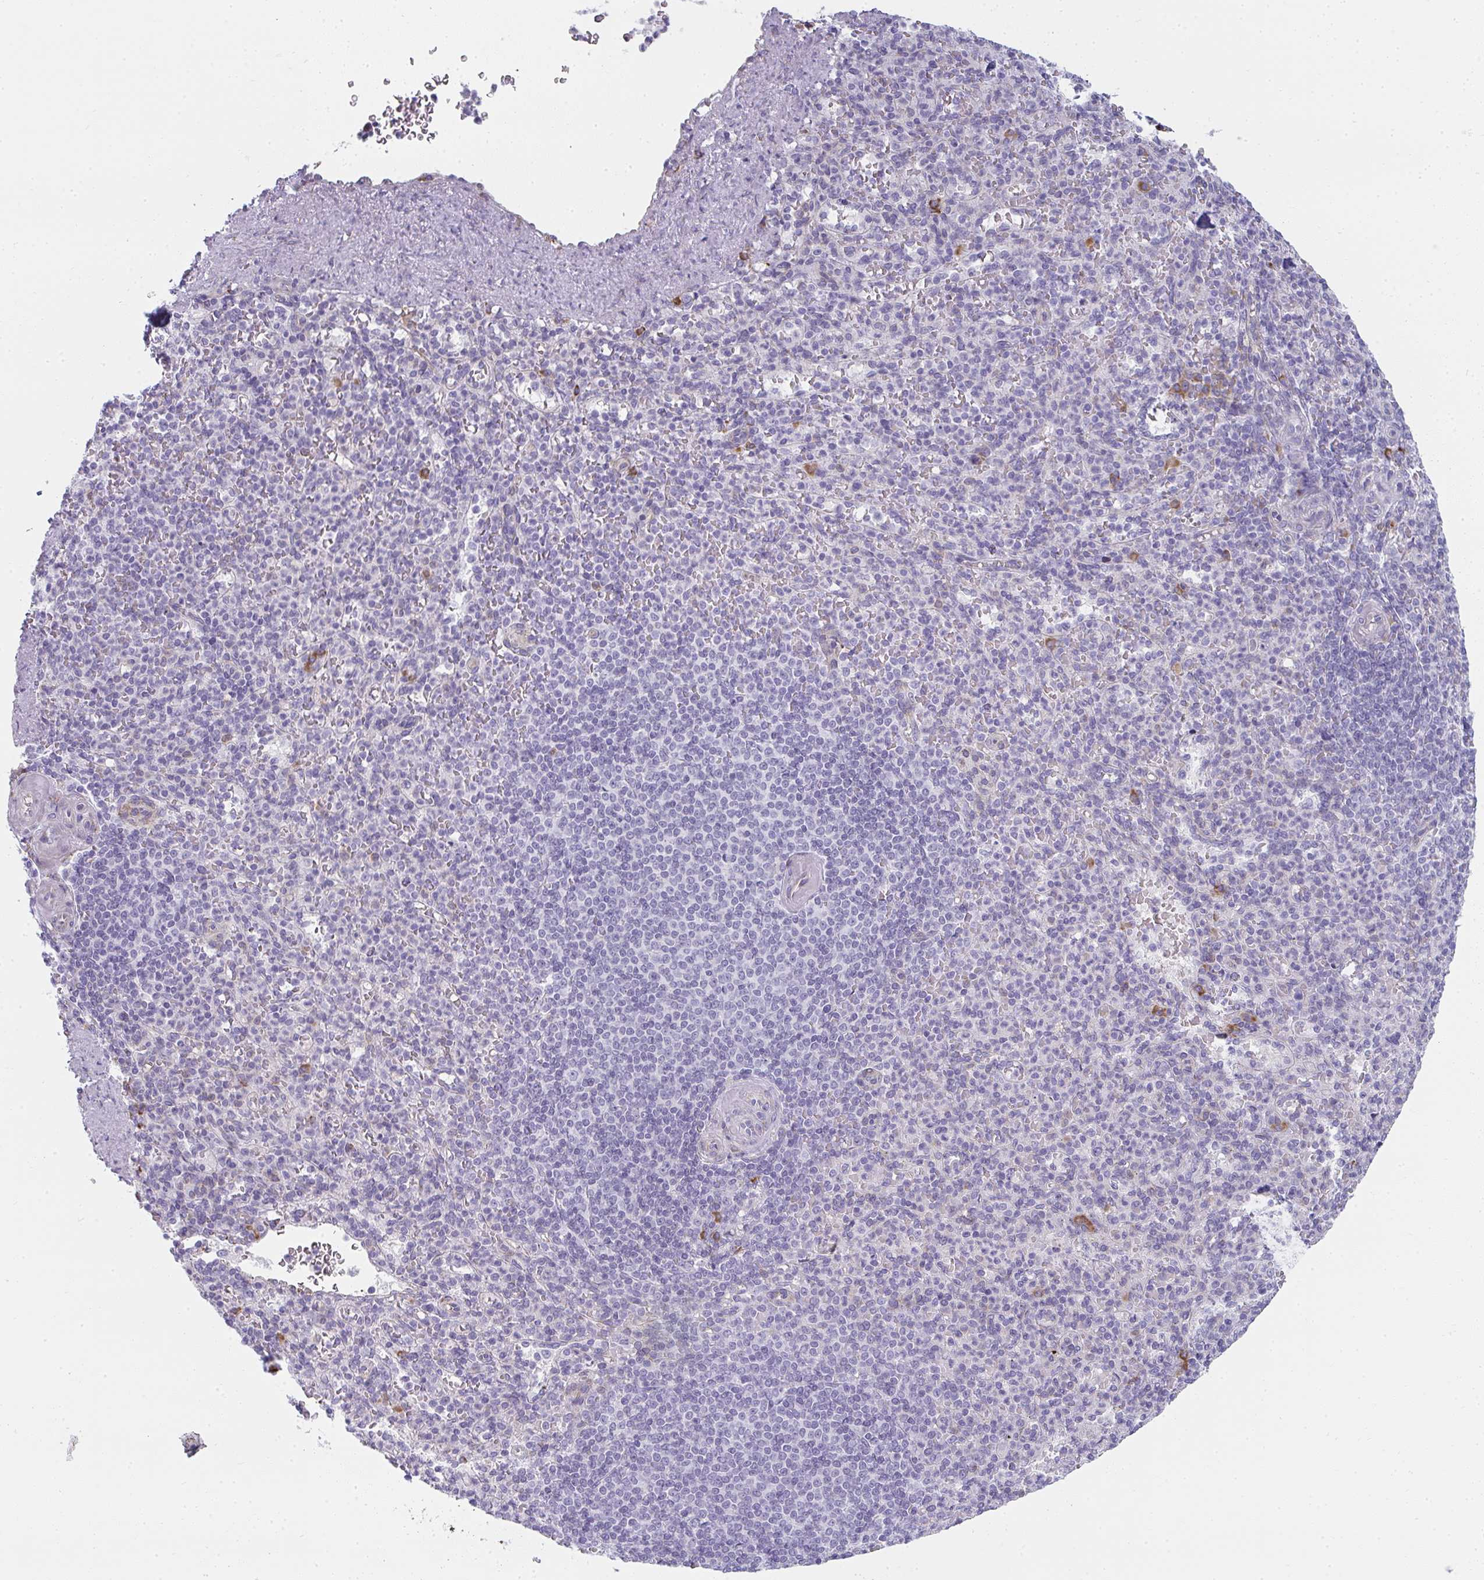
{"staining": {"intensity": "moderate", "quantity": "<25%", "location": "cytoplasmic/membranous"}, "tissue": "spleen", "cell_type": "Cells in red pulp", "image_type": "normal", "snomed": [{"axis": "morphology", "description": "Normal tissue, NOS"}, {"axis": "topography", "description": "Spleen"}], "caption": "Human spleen stained for a protein (brown) exhibits moderate cytoplasmic/membranous positive positivity in about <25% of cells in red pulp.", "gene": "SHROOM1", "patient": {"sex": "female", "age": 74}}